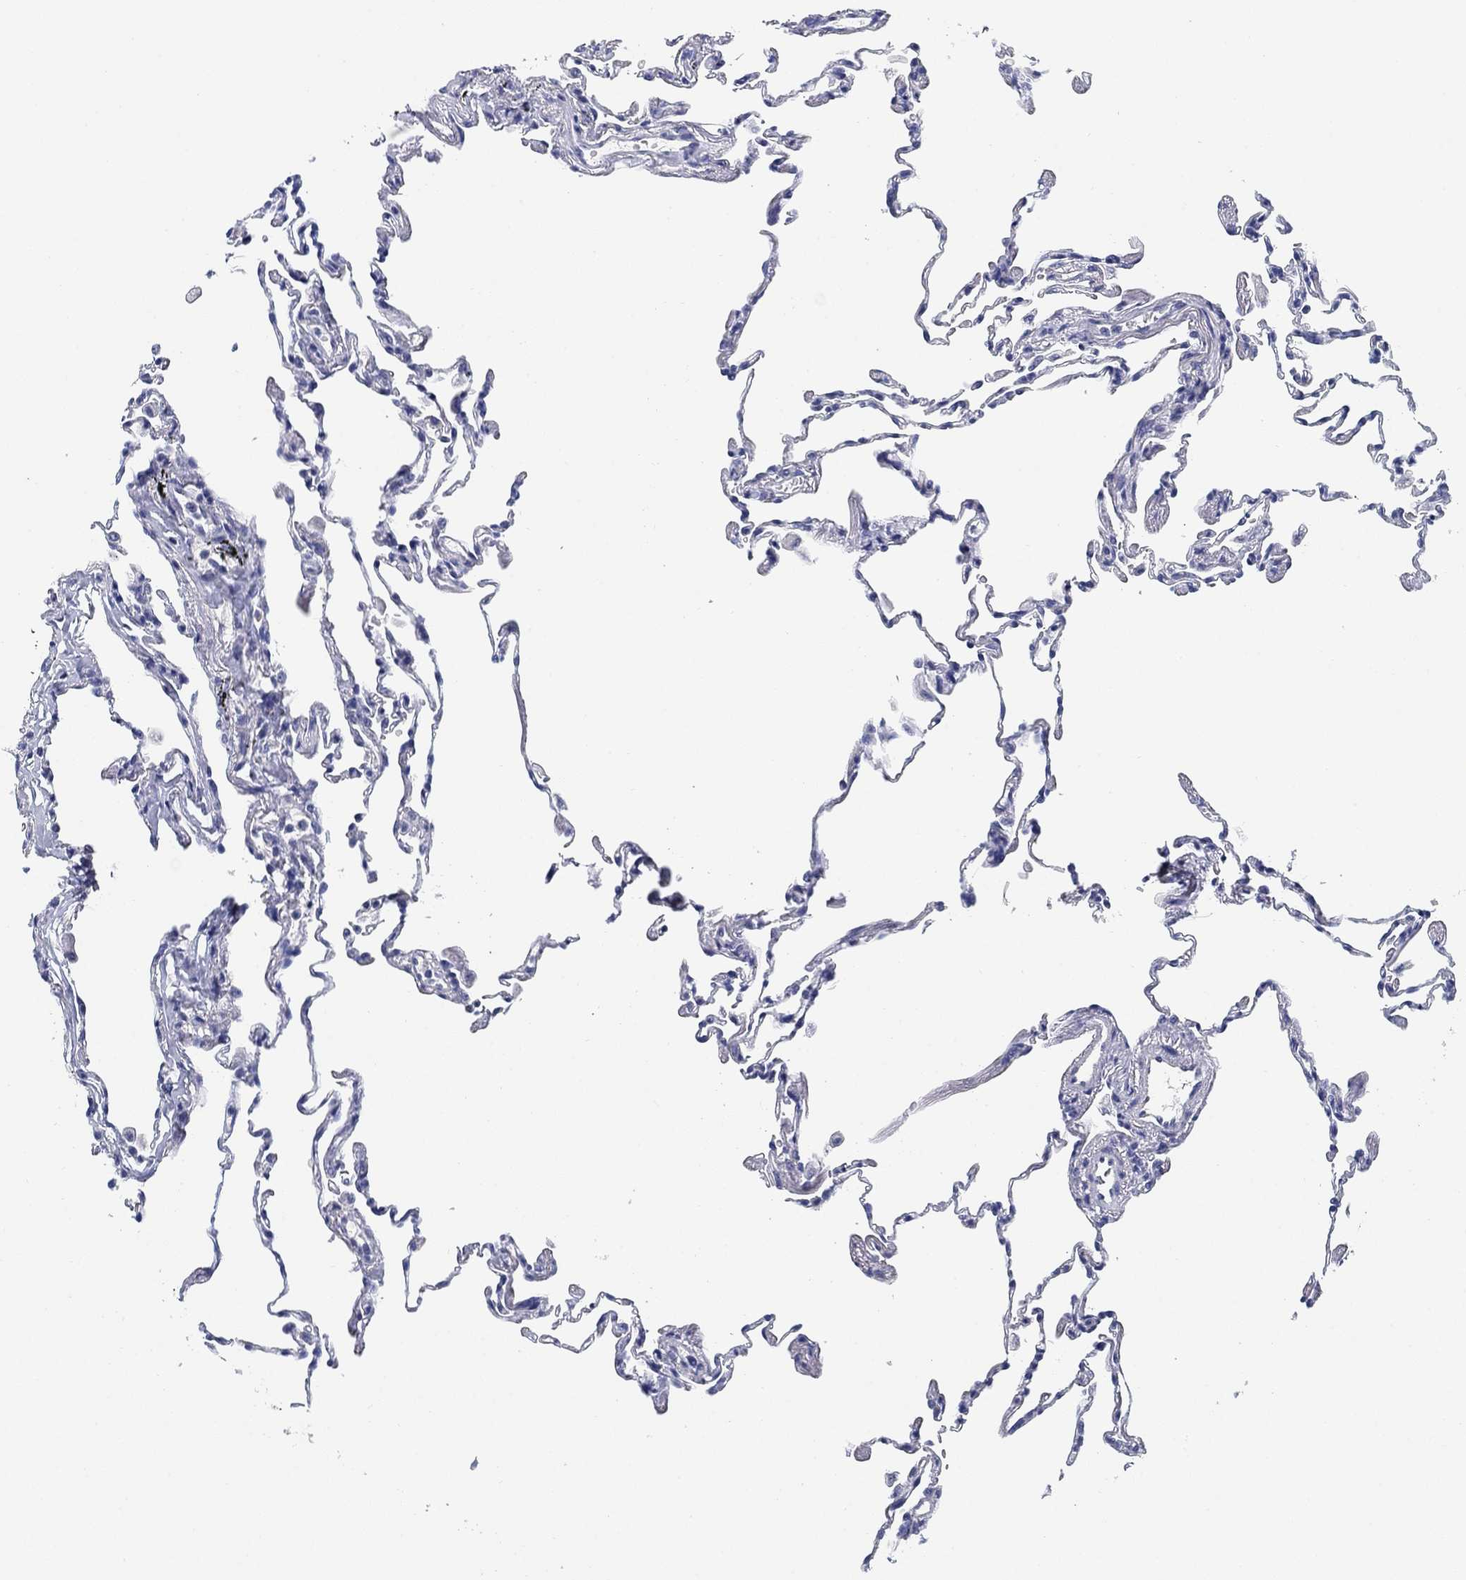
{"staining": {"intensity": "negative", "quantity": "none", "location": "none"}, "tissue": "lung", "cell_type": "Alveolar cells", "image_type": "normal", "snomed": [{"axis": "morphology", "description": "Normal tissue, NOS"}, {"axis": "topography", "description": "Lung"}], "caption": "The histopathology image demonstrates no staining of alveolar cells in benign lung. (DAB immunohistochemistry, high magnification).", "gene": "CLUL1", "patient": {"sex": "female", "age": 57}}